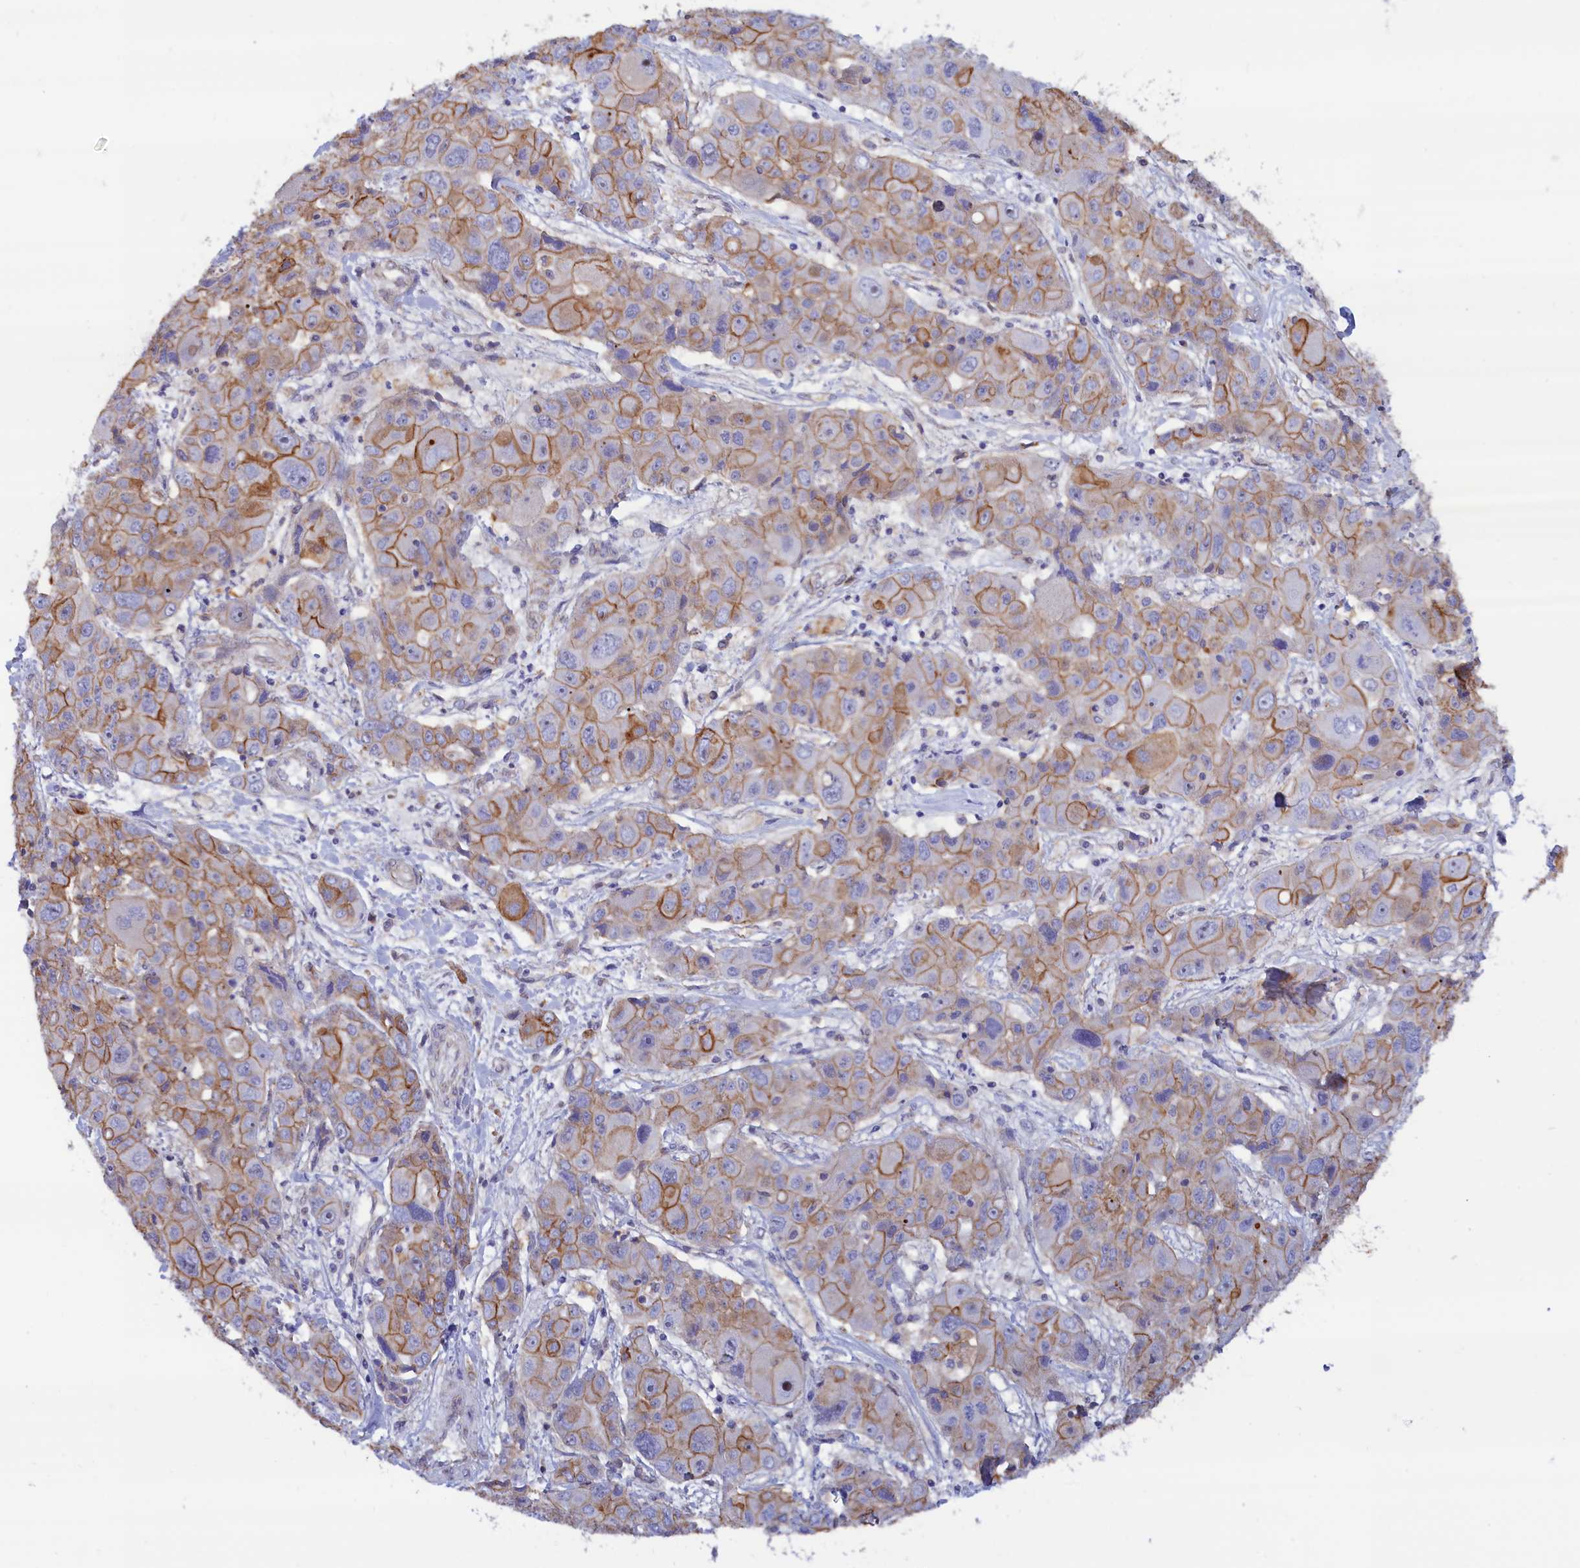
{"staining": {"intensity": "moderate", "quantity": ">75%", "location": "cytoplasmic/membranous"}, "tissue": "liver cancer", "cell_type": "Tumor cells", "image_type": "cancer", "snomed": [{"axis": "morphology", "description": "Cholangiocarcinoma"}, {"axis": "topography", "description": "Liver"}], "caption": "Immunohistochemistry (IHC) staining of cholangiocarcinoma (liver), which shows medium levels of moderate cytoplasmic/membranous positivity in about >75% of tumor cells indicating moderate cytoplasmic/membranous protein expression. The staining was performed using DAB (3,3'-diaminobenzidine) (brown) for protein detection and nuclei were counterstained in hematoxylin (blue).", "gene": "ABCC12", "patient": {"sex": "male", "age": 67}}